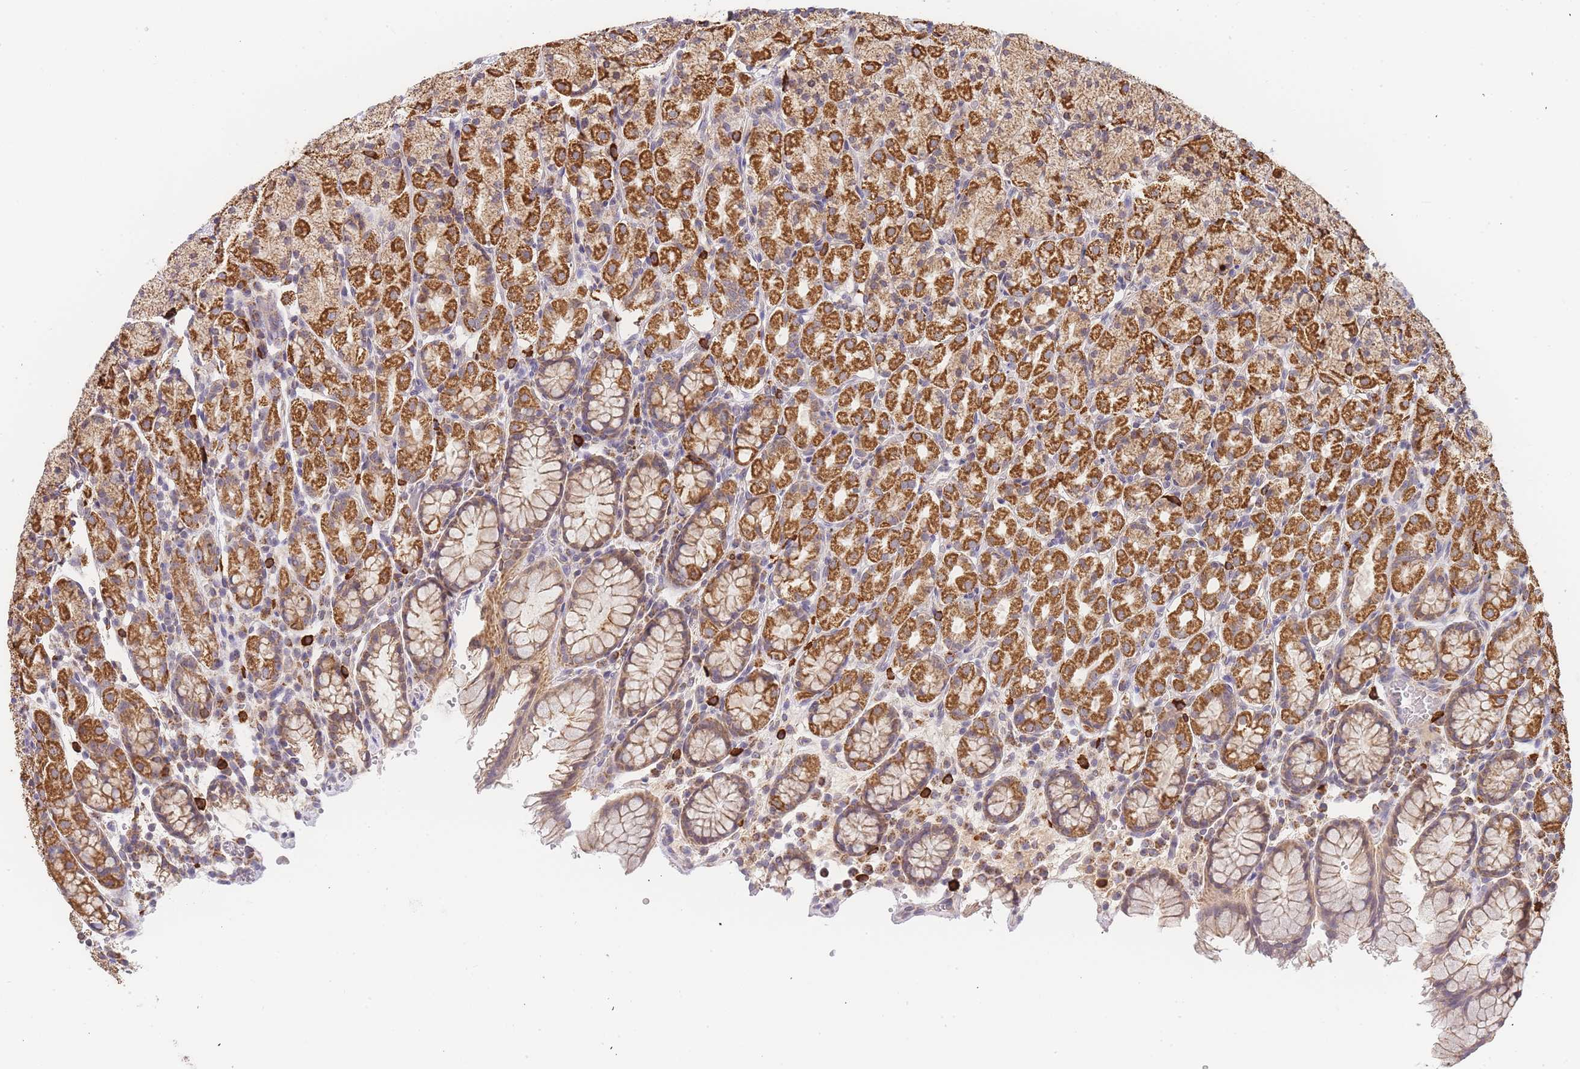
{"staining": {"intensity": "strong", "quantity": ">75%", "location": "cytoplasmic/membranous"}, "tissue": "stomach", "cell_type": "Glandular cells", "image_type": "normal", "snomed": [{"axis": "morphology", "description": "Normal tissue, NOS"}, {"axis": "topography", "description": "Stomach, upper"}, {"axis": "topography", "description": "Stomach"}], "caption": "The immunohistochemical stain highlights strong cytoplasmic/membranous staining in glandular cells of normal stomach. (Brightfield microscopy of DAB IHC at high magnification).", "gene": "ADCY9", "patient": {"sex": "male", "age": 62}}